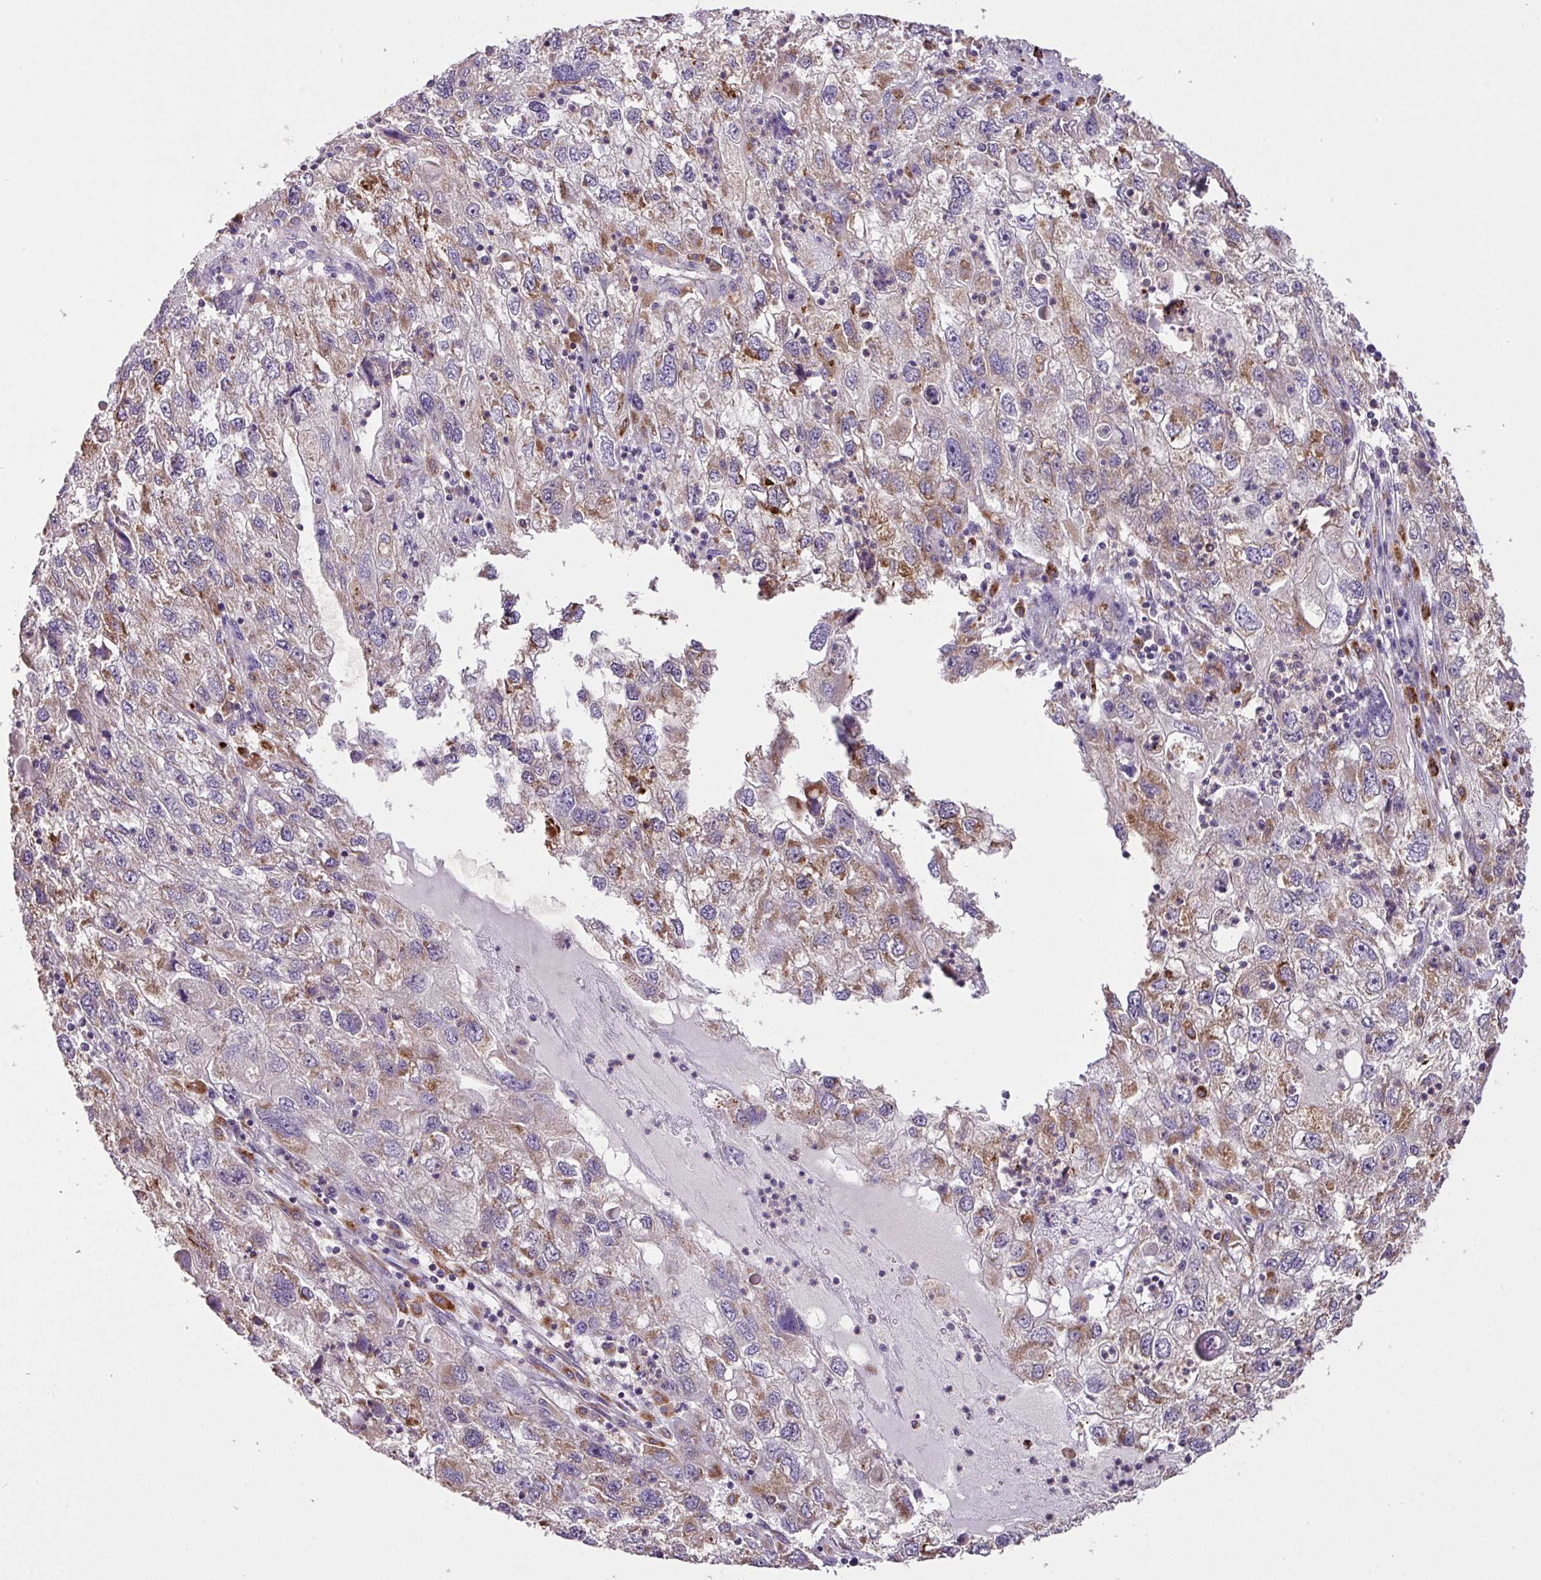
{"staining": {"intensity": "moderate", "quantity": "25%-75%", "location": "cytoplasmic/membranous"}, "tissue": "endometrial cancer", "cell_type": "Tumor cells", "image_type": "cancer", "snomed": [{"axis": "morphology", "description": "Adenocarcinoma, NOS"}, {"axis": "topography", "description": "Endometrium"}], "caption": "Protein staining displays moderate cytoplasmic/membranous expression in about 25%-75% of tumor cells in endometrial adenocarcinoma.", "gene": "SMCO4", "patient": {"sex": "female", "age": 49}}